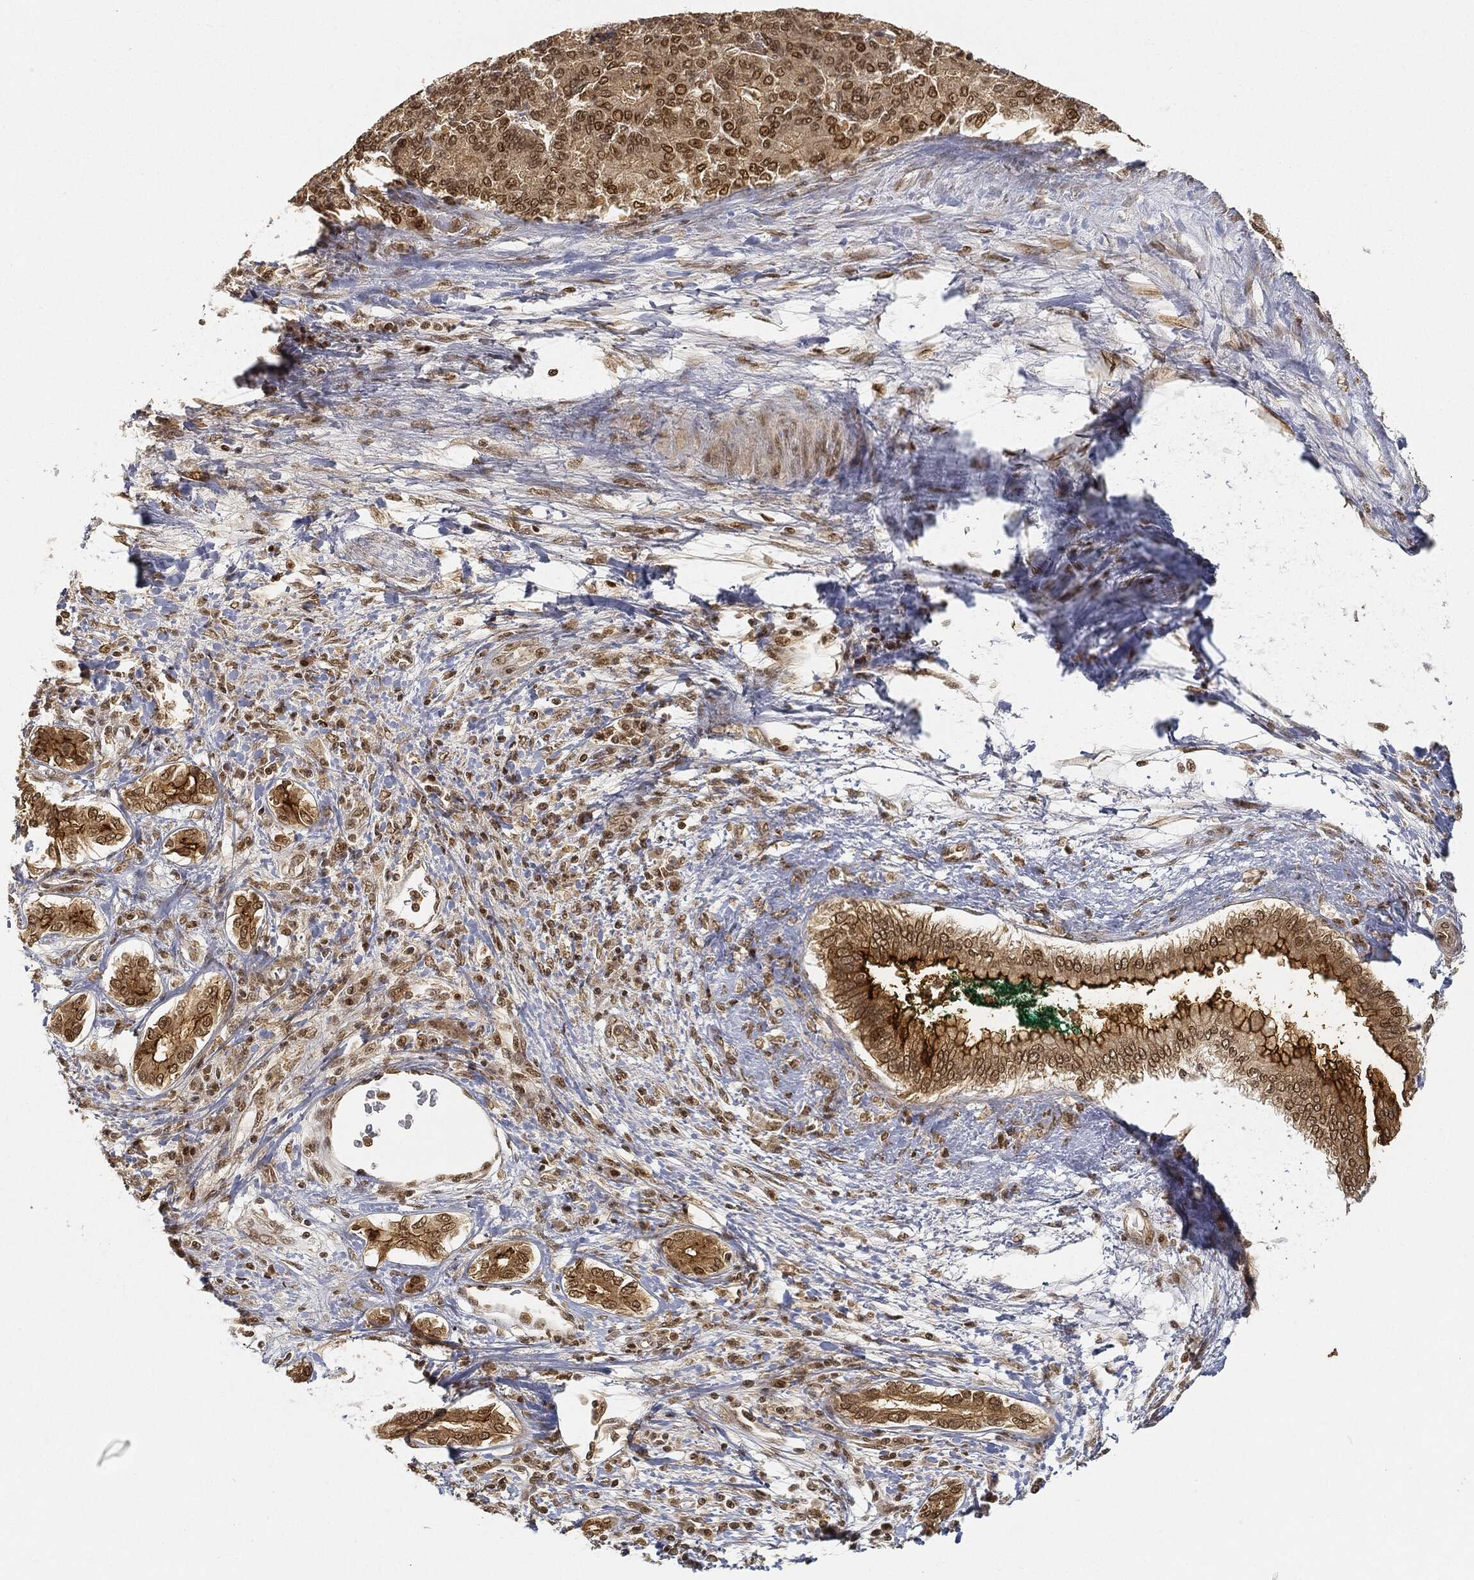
{"staining": {"intensity": "moderate", "quantity": ">75%", "location": "nuclear"}, "tissue": "liver cancer", "cell_type": "Tumor cells", "image_type": "cancer", "snomed": [{"axis": "morphology", "description": "Carcinoma, Hepatocellular, NOS"}, {"axis": "topography", "description": "Liver"}], "caption": "IHC (DAB (3,3'-diaminobenzidine)) staining of human hepatocellular carcinoma (liver) demonstrates moderate nuclear protein staining in about >75% of tumor cells.", "gene": "CIB1", "patient": {"sex": "male", "age": 65}}